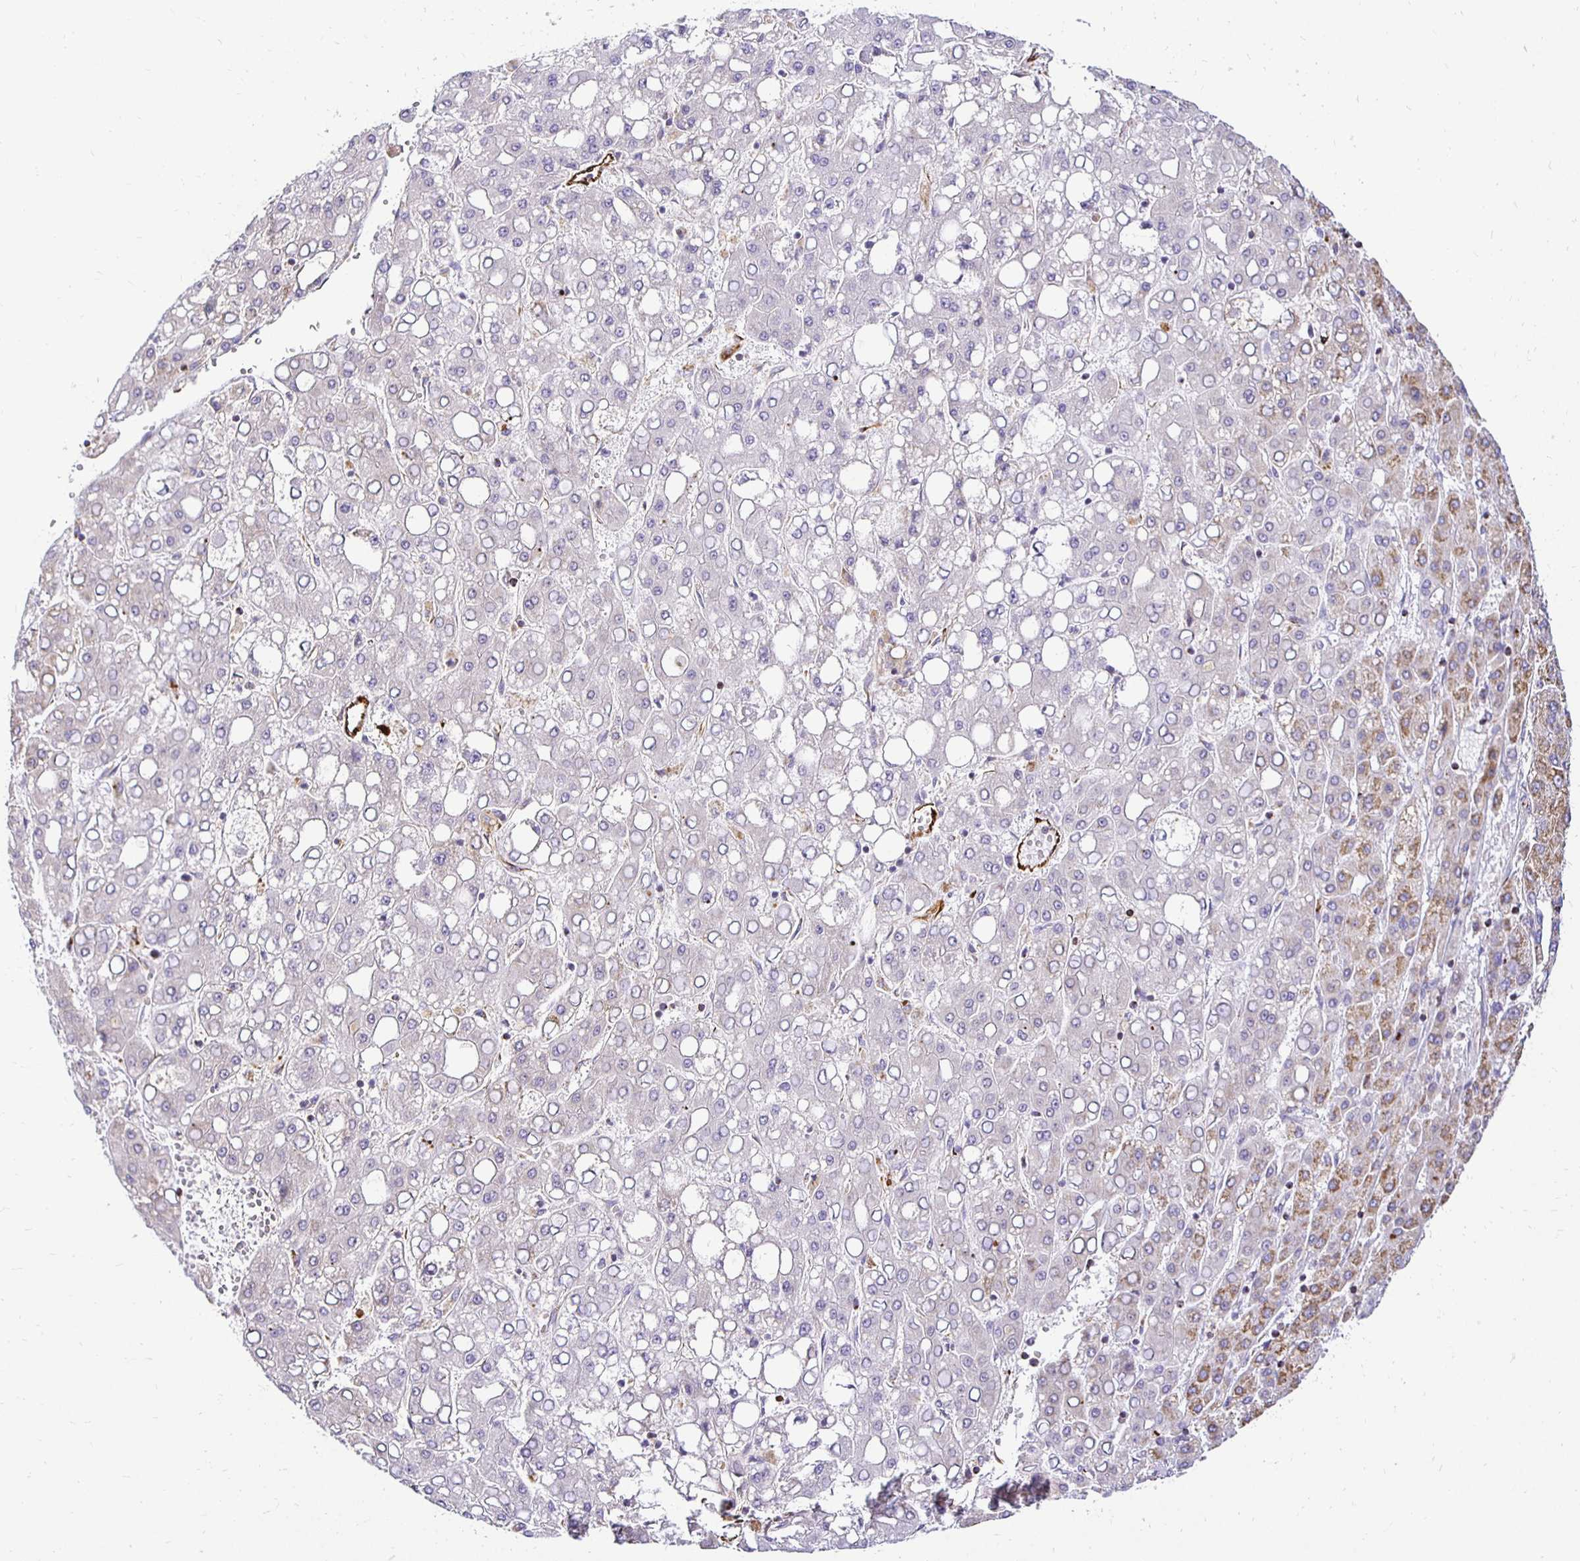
{"staining": {"intensity": "weak", "quantity": "<25%", "location": "cytoplasmic/membranous"}, "tissue": "liver cancer", "cell_type": "Tumor cells", "image_type": "cancer", "snomed": [{"axis": "morphology", "description": "Carcinoma, Hepatocellular, NOS"}, {"axis": "topography", "description": "Liver"}], "caption": "Image shows no protein expression in tumor cells of liver hepatocellular carcinoma tissue.", "gene": "PLAAT2", "patient": {"sex": "male", "age": 65}}